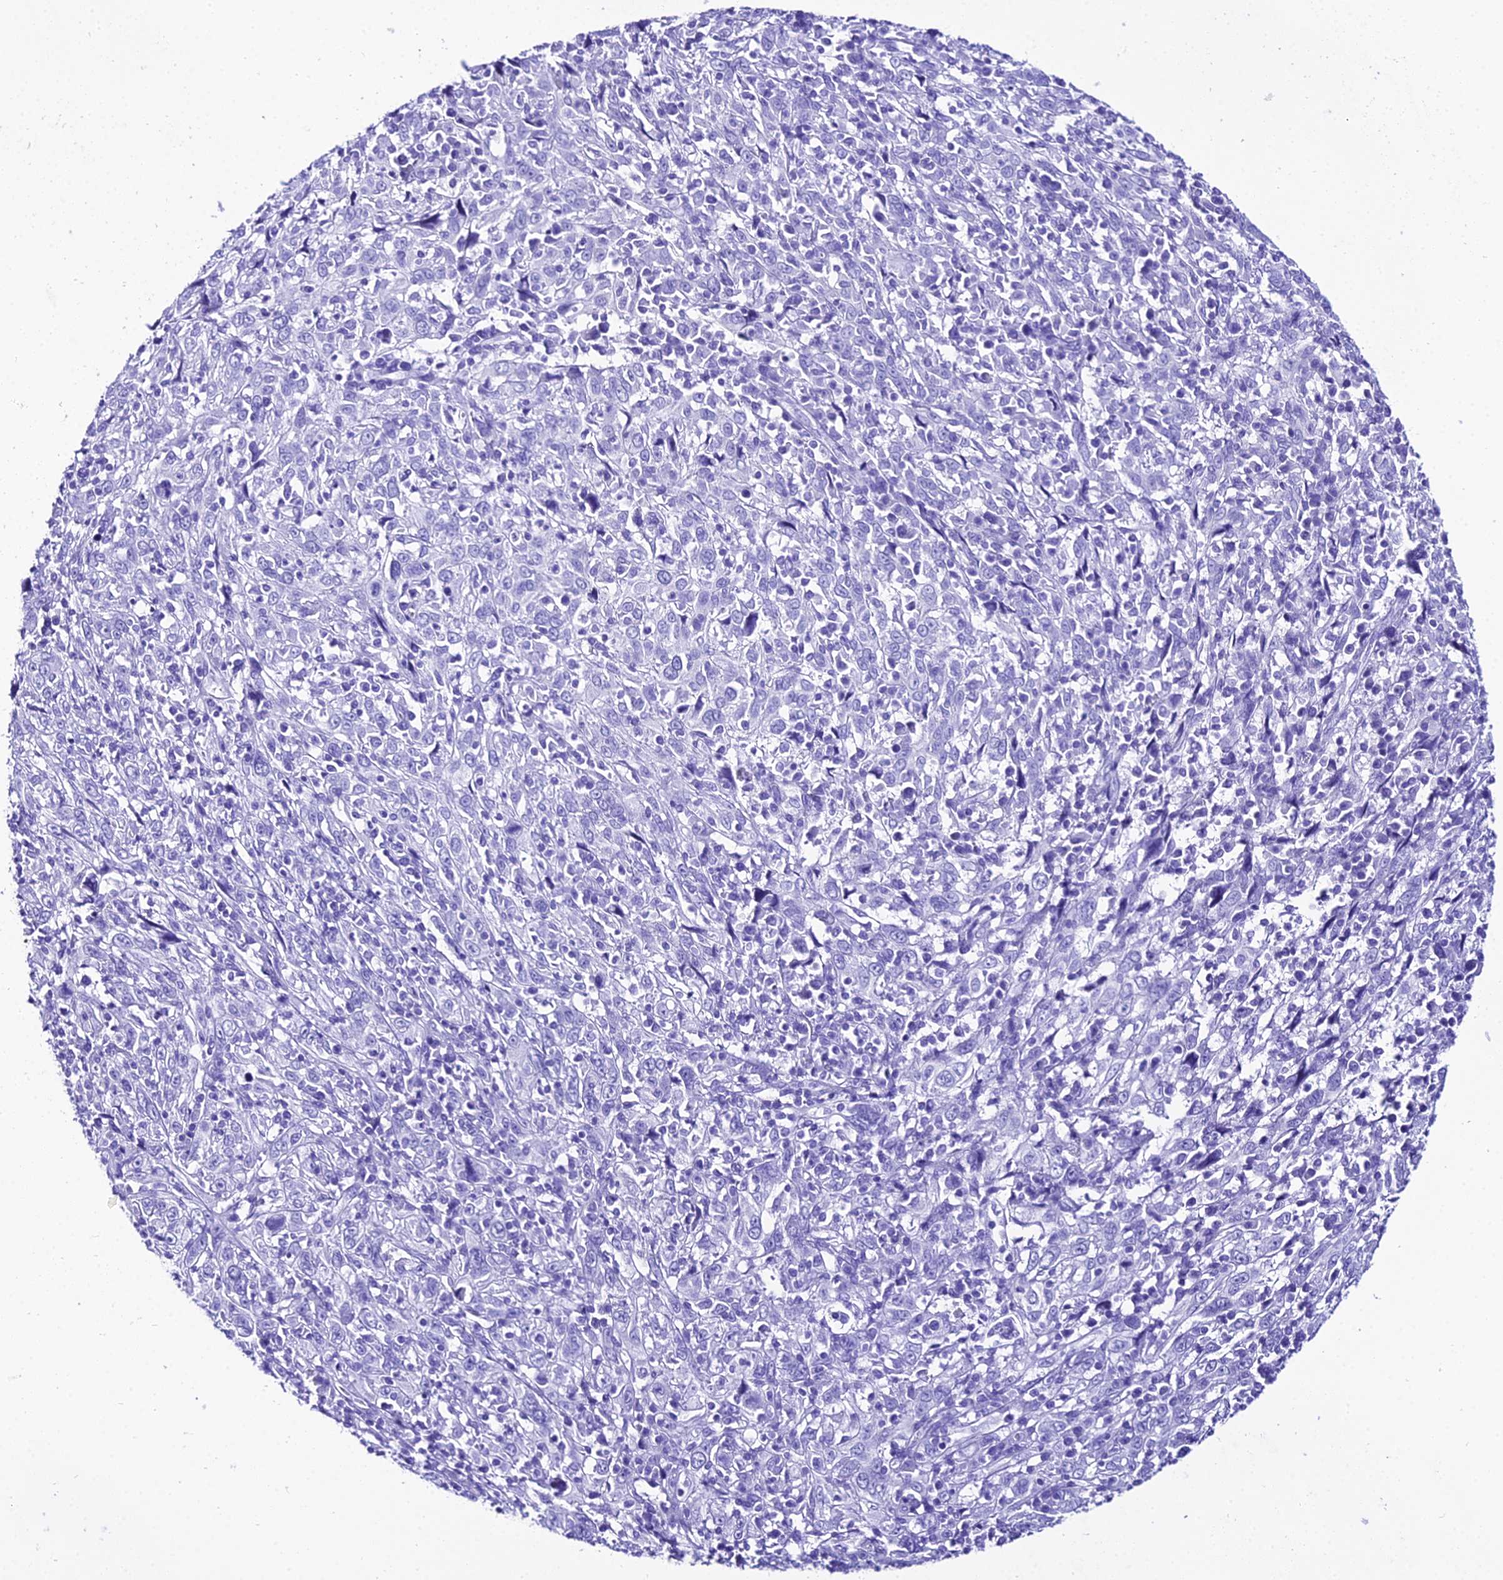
{"staining": {"intensity": "negative", "quantity": "none", "location": "none"}, "tissue": "cervical cancer", "cell_type": "Tumor cells", "image_type": "cancer", "snomed": [{"axis": "morphology", "description": "Squamous cell carcinoma, NOS"}, {"axis": "topography", "description": "Cervix"}], "caption": "Immunohistochemical staining of human squamous cell carcinoma (cervical) reveals no significant staining in tumor cells.", "gene": "TRMT44", "patient": {"sex": "female", "age": 46}}